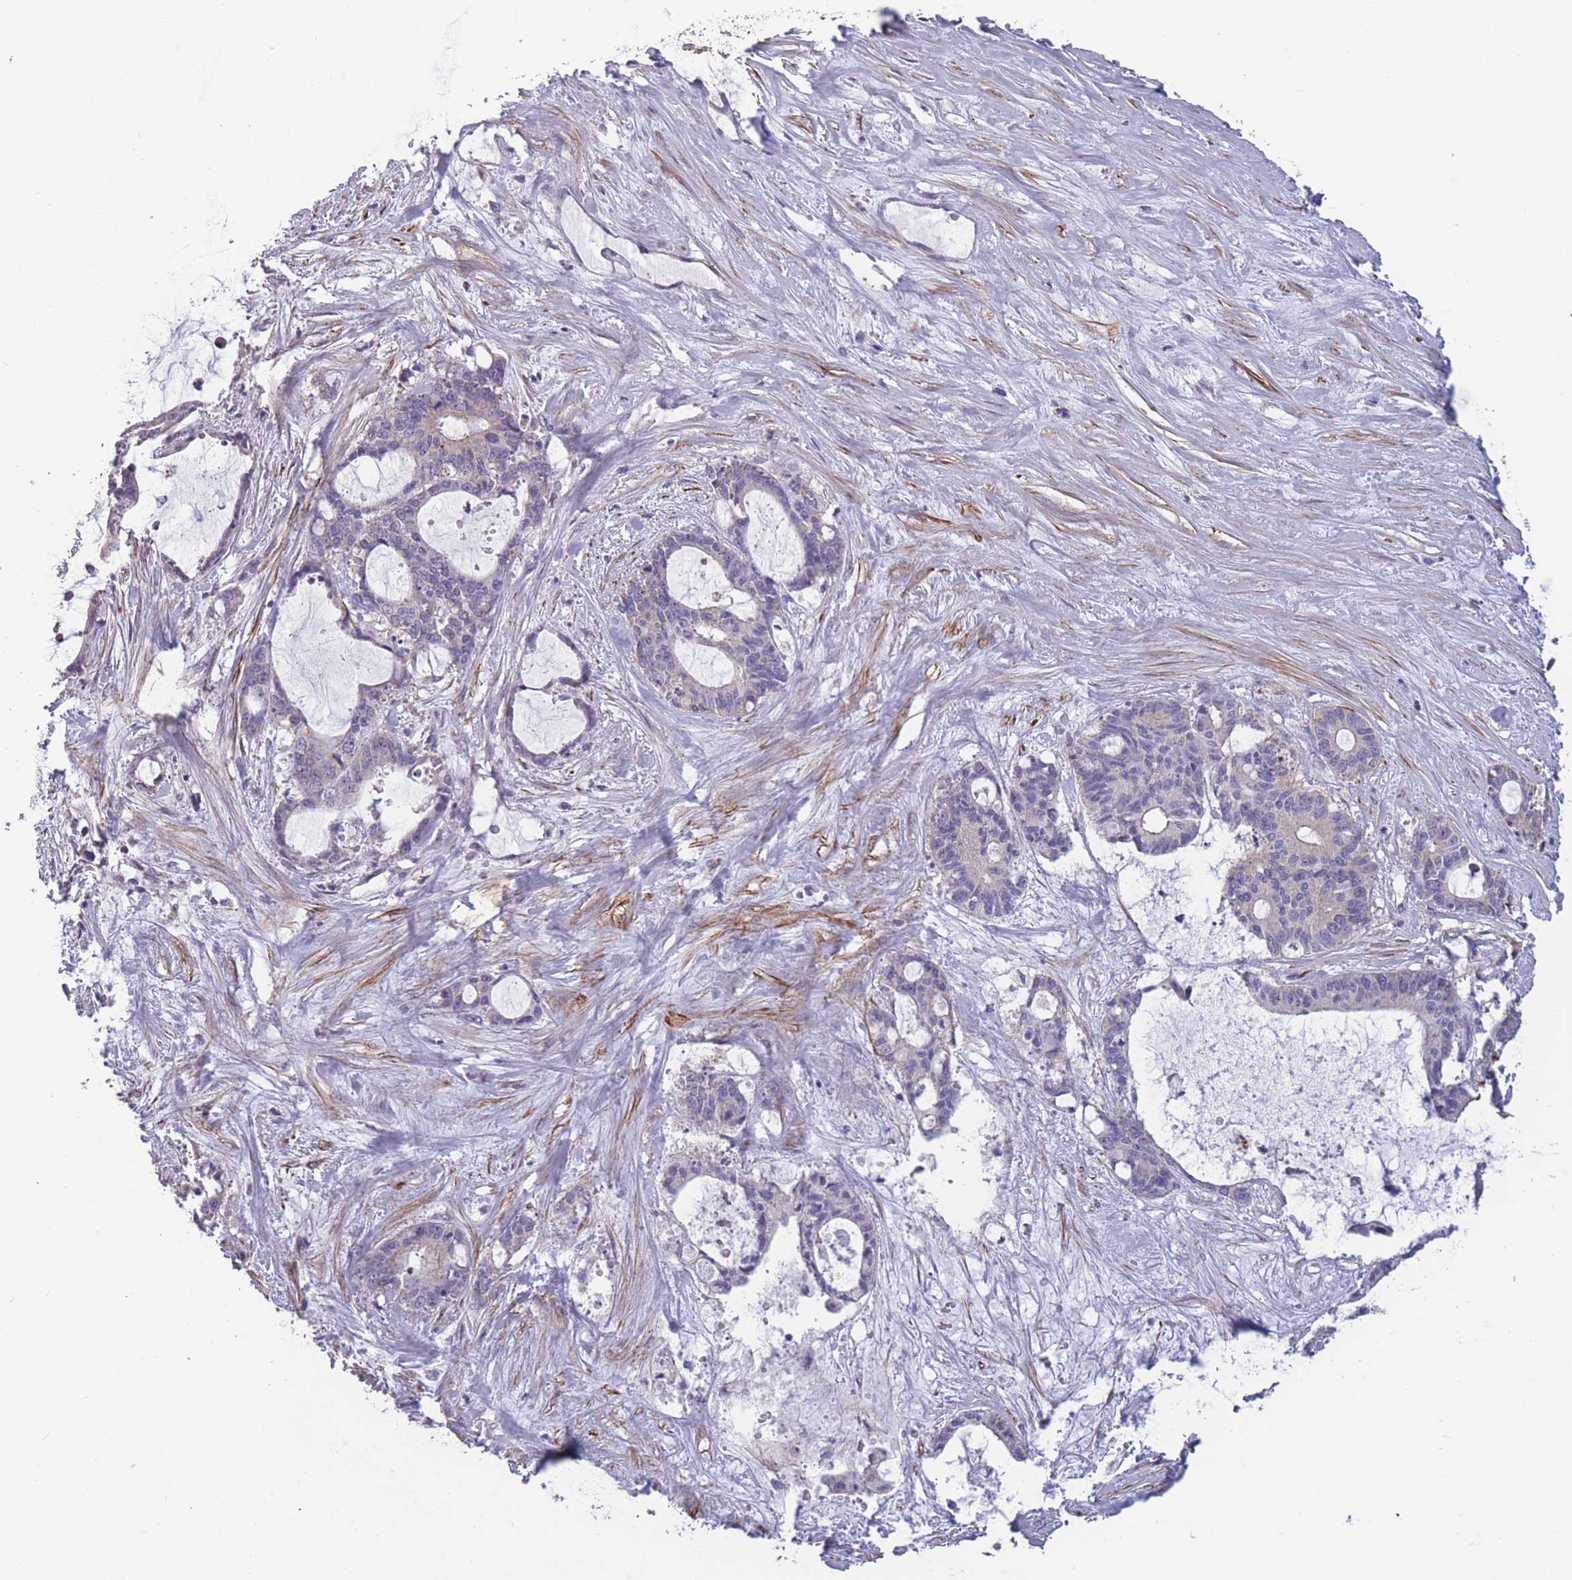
{"staining": {"intensity": "negative", "quantity": "none", "location": "none"}, "tissue": "liver cancer", "cell_type": "Tumor cells", "image_type": "cancer", "snomed": [{"axis": "morphology", "description": "Normal tissue, NOS"}, {"axis": "morphology", "description": "Cholangiocarcinoma"}, {"axis": "topography", "description": "Liver"}, {"axis": "topography", "description": "Peripheral nerve tissue"}], "caption": "Immunohistochemistry (IHC) image of cholangiocarcinoma (liver) stained for a protein (brown), which shows no staining in tumor cells.", "gene": "TOMM40L", "patient": {"sex": "female", "age": 73}}